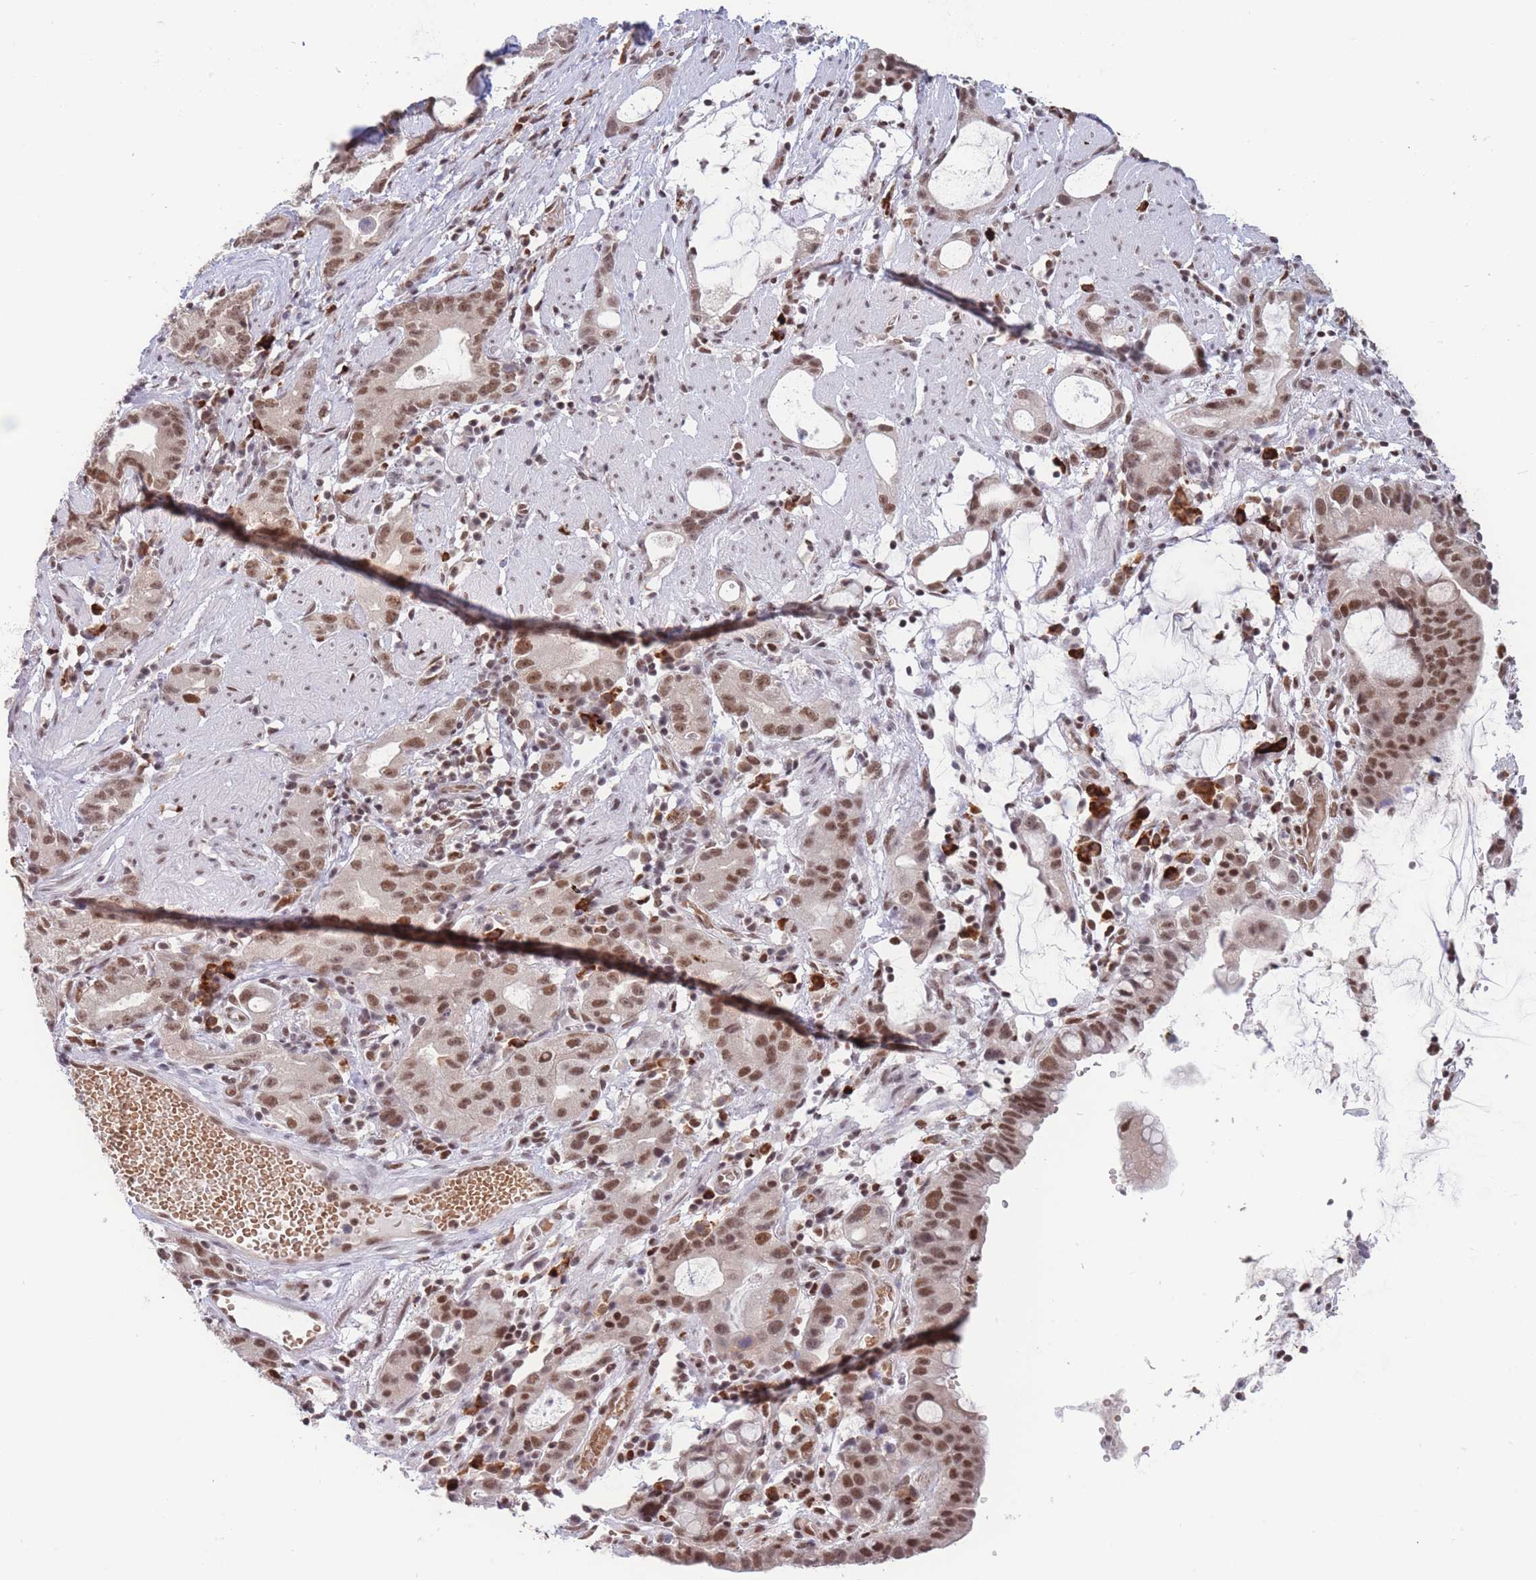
{"staining": {"intensity": "moderate", "quantity": ">75%", "location": "nuclear"}, "tissue": "stomach cancer", "cell_type": "Tumor cells", "image_type": "cancer", "snomed": [{"axis": "morphology", "description": "Adenocarcinoma, NOS"}, {"axis": "topography", "description": "Stomach"}], "caption": "A medium amount of moderate nuclear positivity is appreciated in approximately >75% of tumor cells in stomach adenocarcinoma tissue. (brown staining indicates protein expression, while blue staining denotes nuclei).", "gene": "SMAD9", "patient": {"sex": "male", "age": 55}}